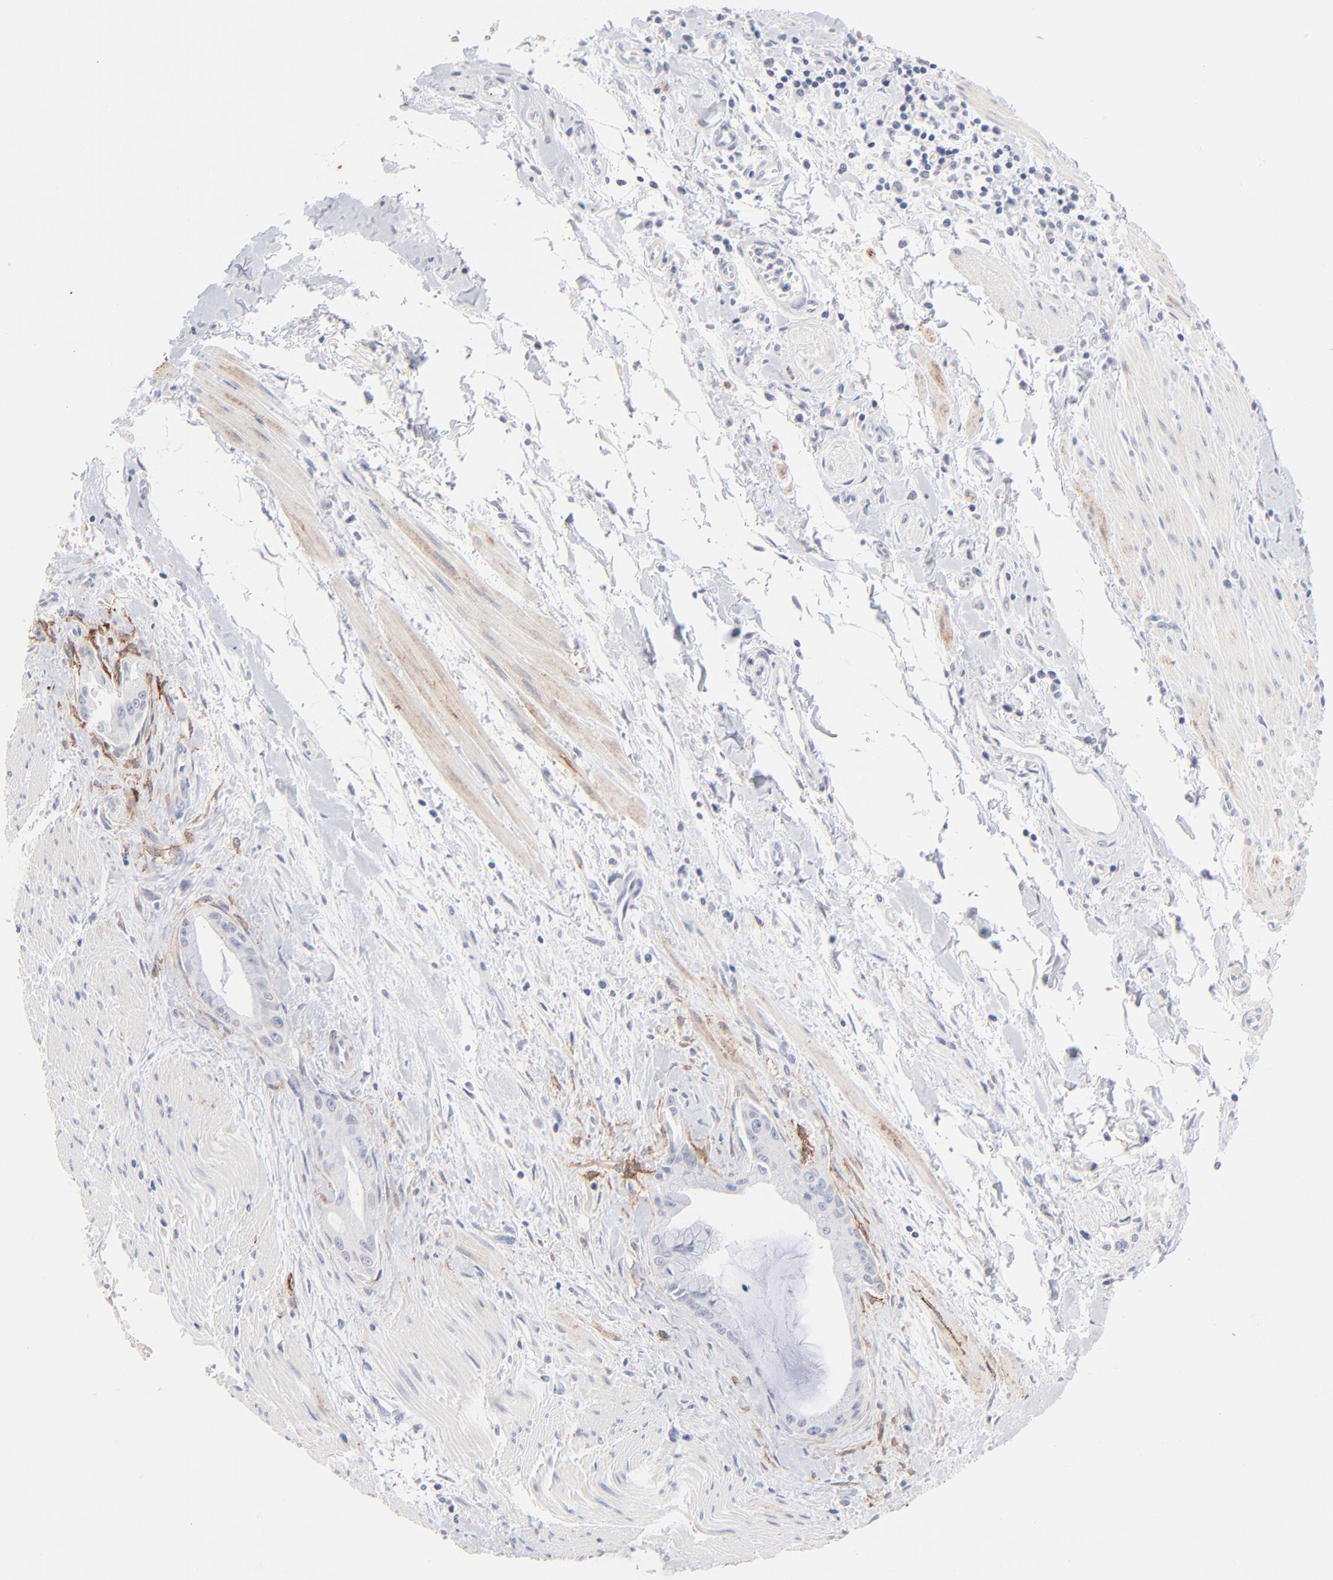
{"staining": {"intensity": "negative", "quantity": "none", "location": "none"}, "tissue": "pancreatic cancer", "cell_type": "Tumor cells", "image_type": "cancer", "snomed": [{"axis": "morphology", "description": "Adenocarcinoma, NOS"}, {"axis": "topography", "description": "Pancreas"}], "caption": "There is no significant staining in tumor cells of adenocarcinoma (pancreatic).", "gene": "ITGA8", "patient": {"sex": "male", "age": 59}}